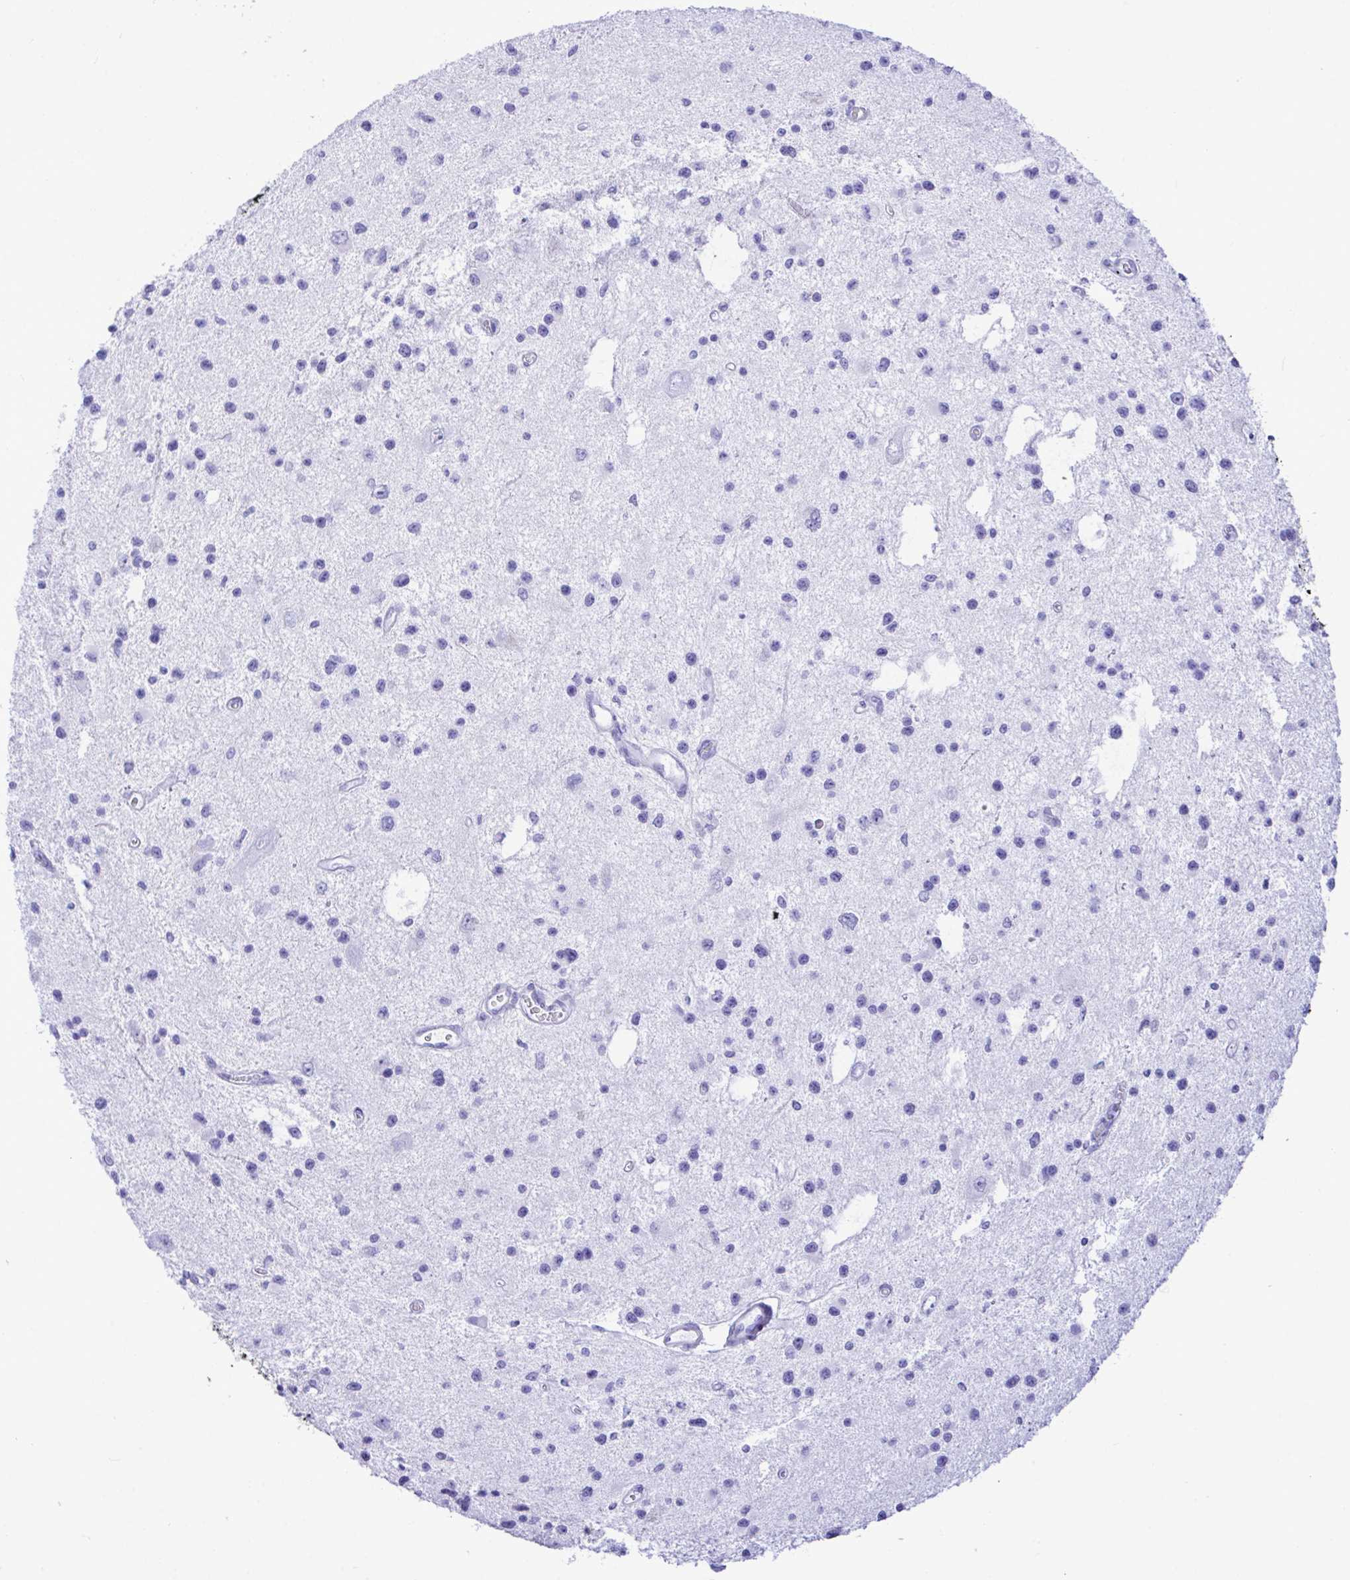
{"staining": {"intensity": "negative", "quantity": "none", "location": "none"}, "tissue": "glioma", "cell_type": "Tumor cells", "image_type": "cancer", "snomed": [{"axis": "morphology", "description": "Glioma, malignant, Low grade"}, {"axis": "topography", "description": "Brain"}], "caption": "DAB (3,3'-diaminobenzidine) immunohistochemical staining of human glioma shows no significant expression in tumor cells.", "gene": "SELENOV", "patient": {"sex": "male", "age": 43}}